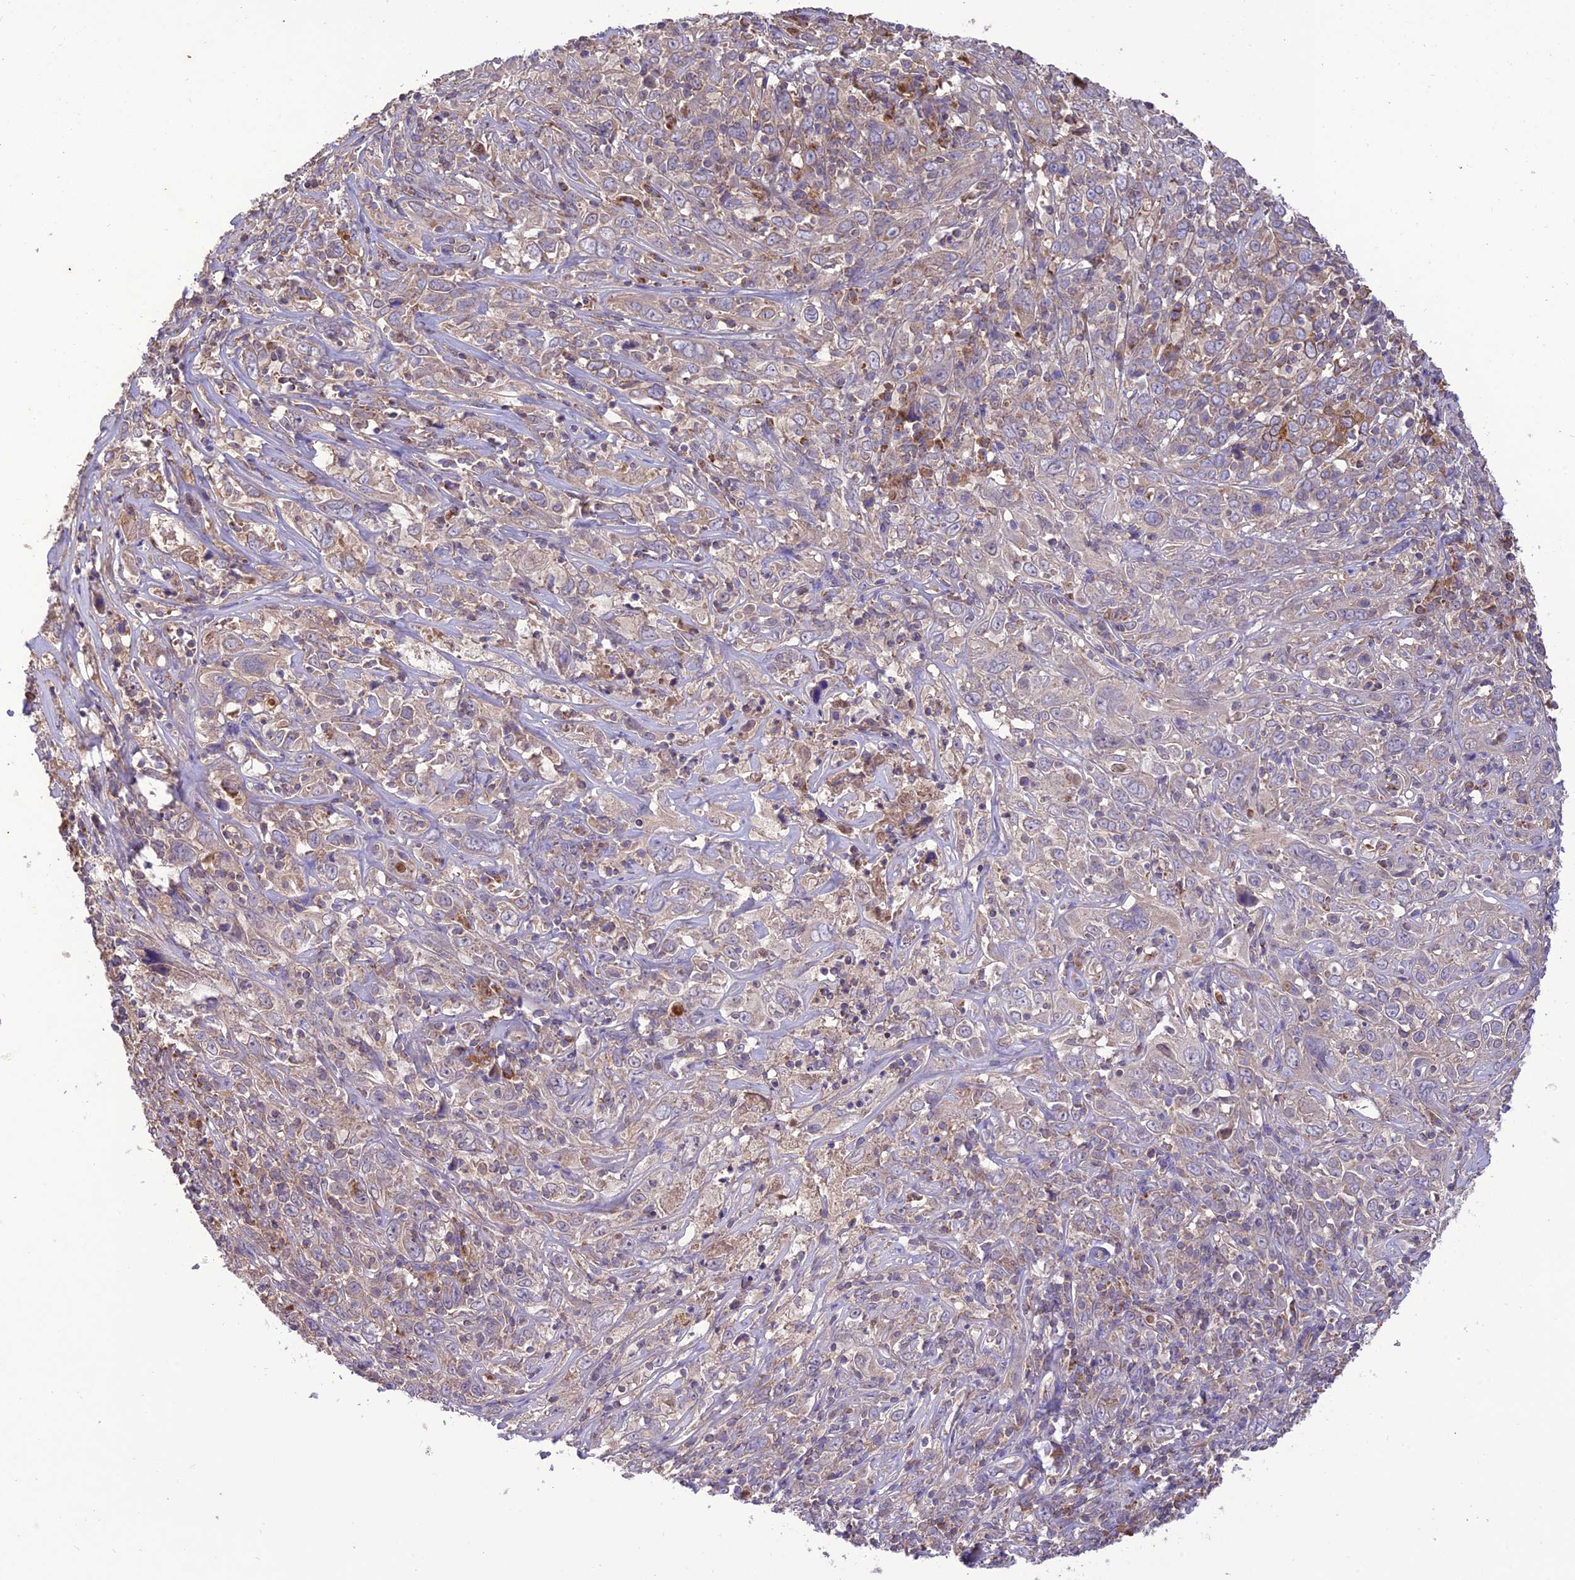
{"staining": {"intensity": "weak", "quantity": "<25%", "location": "cytoplasmic/membranous"}, "tissue": "cervical cancer", "cell_type": "Tumor cells", "image_type": "cancer", "snomed": [{"axis": "morphology", "description": "Squamous cell carcinoma, NOS"}, {"axis": "topography", "description": "Cervix"}], "caption": "Tumor cells show no significant protein expression in cervical cancer (squamous cell carcinoma). (Stains: DAB immunohistochemistry with hematoxylin counter stain, Microscopy: brightfield microscopy at high magnification).", "gene": "NDUFAF1", "patient": {"sex": "female", "age": 46}}